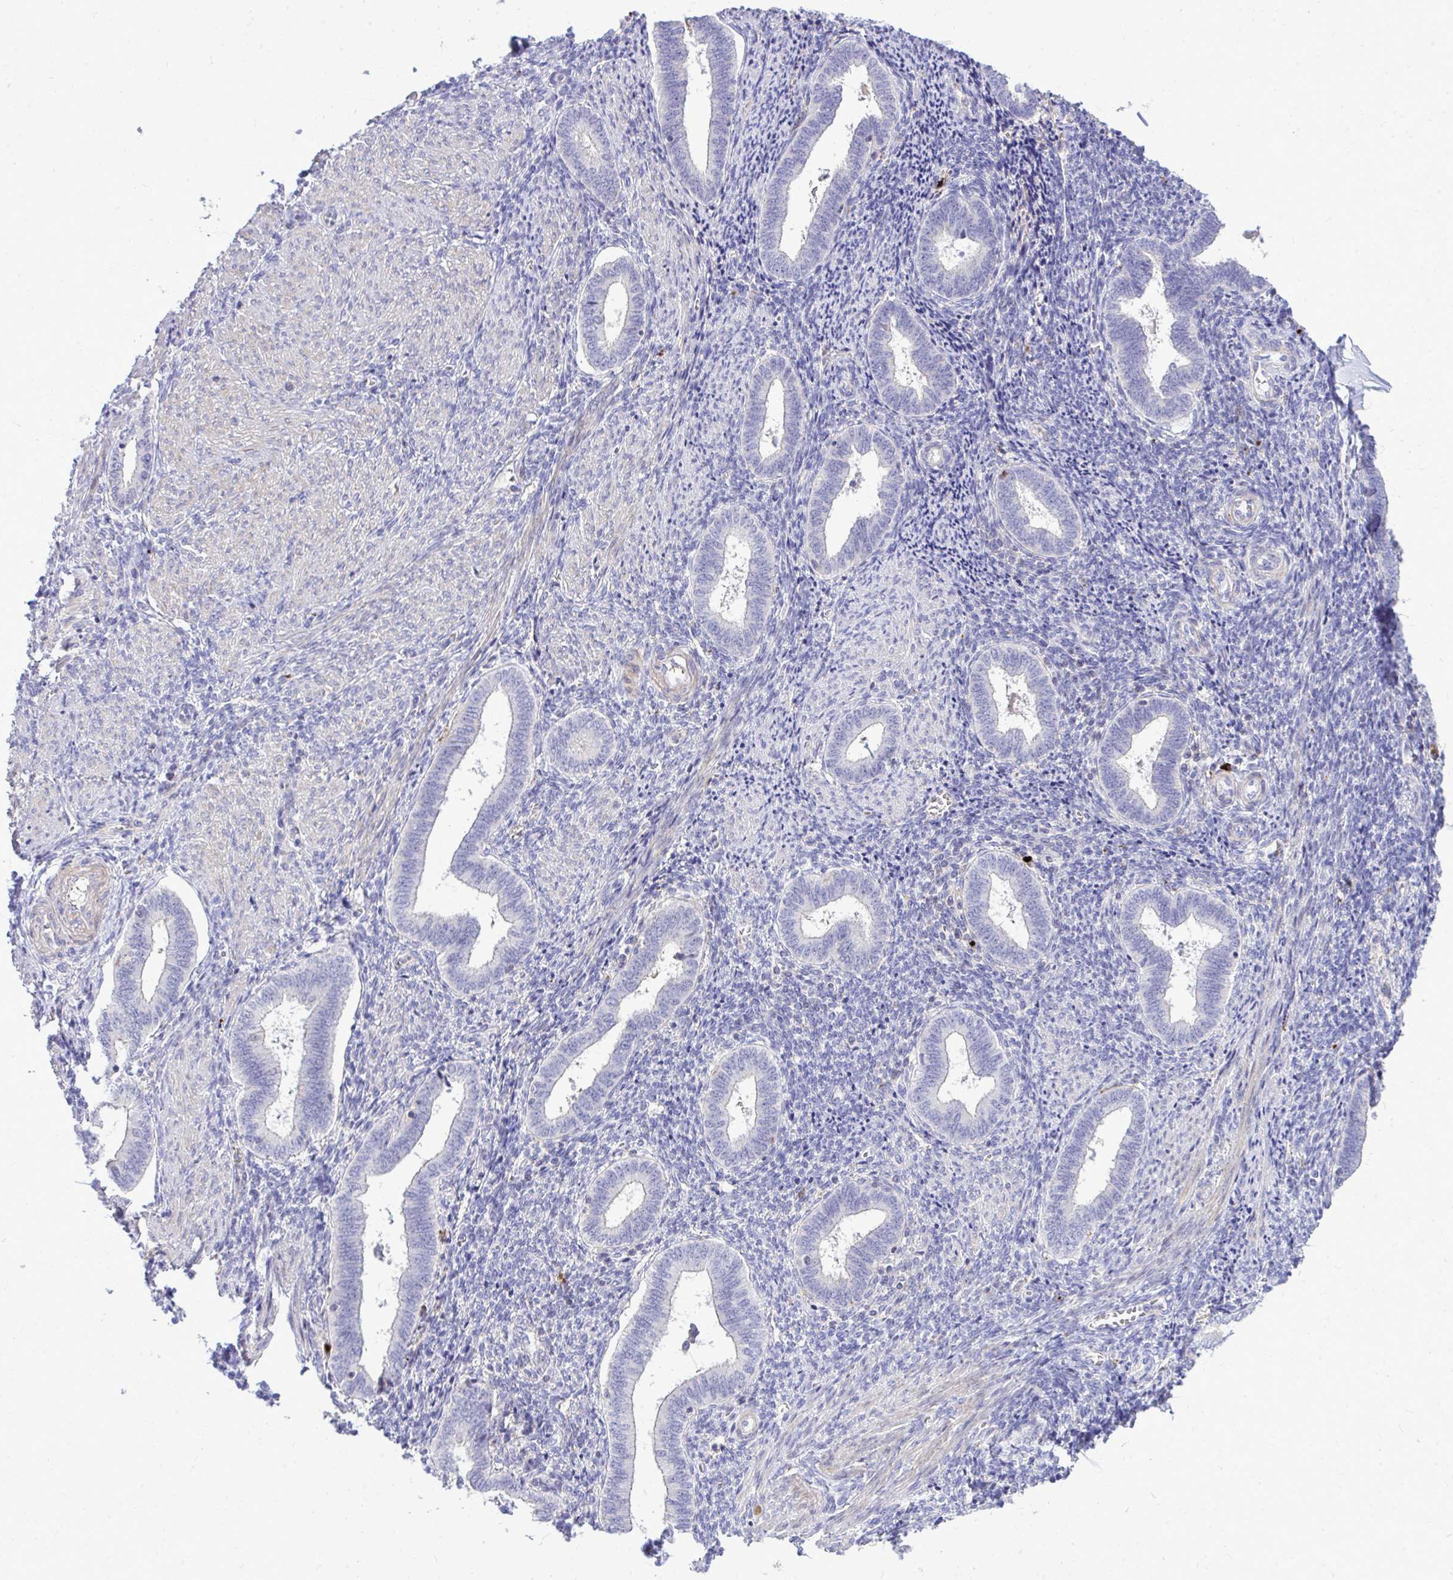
{"staining": {"intensity": "negative", "quantity": "none", "location": "none"}, "tissue": "endometrium", "cell_type": "Cells in endometrial stroma", "image_type": "normal", "snomed": [{"axis": "morphology", "description": "Normal tissue, NOS"}, {"axis": "topography", "description": "Endometrium"}], "caption": "Benign endometrium was stained to show a protein in brown. There is no significant expression in cells in endometrial stroma. (Brightfield microscopy of DAB immunohistochemistry (IHC) at high magnification).", "gene": "TP53I11", "patient": {"sex": "female", "age": 42}}